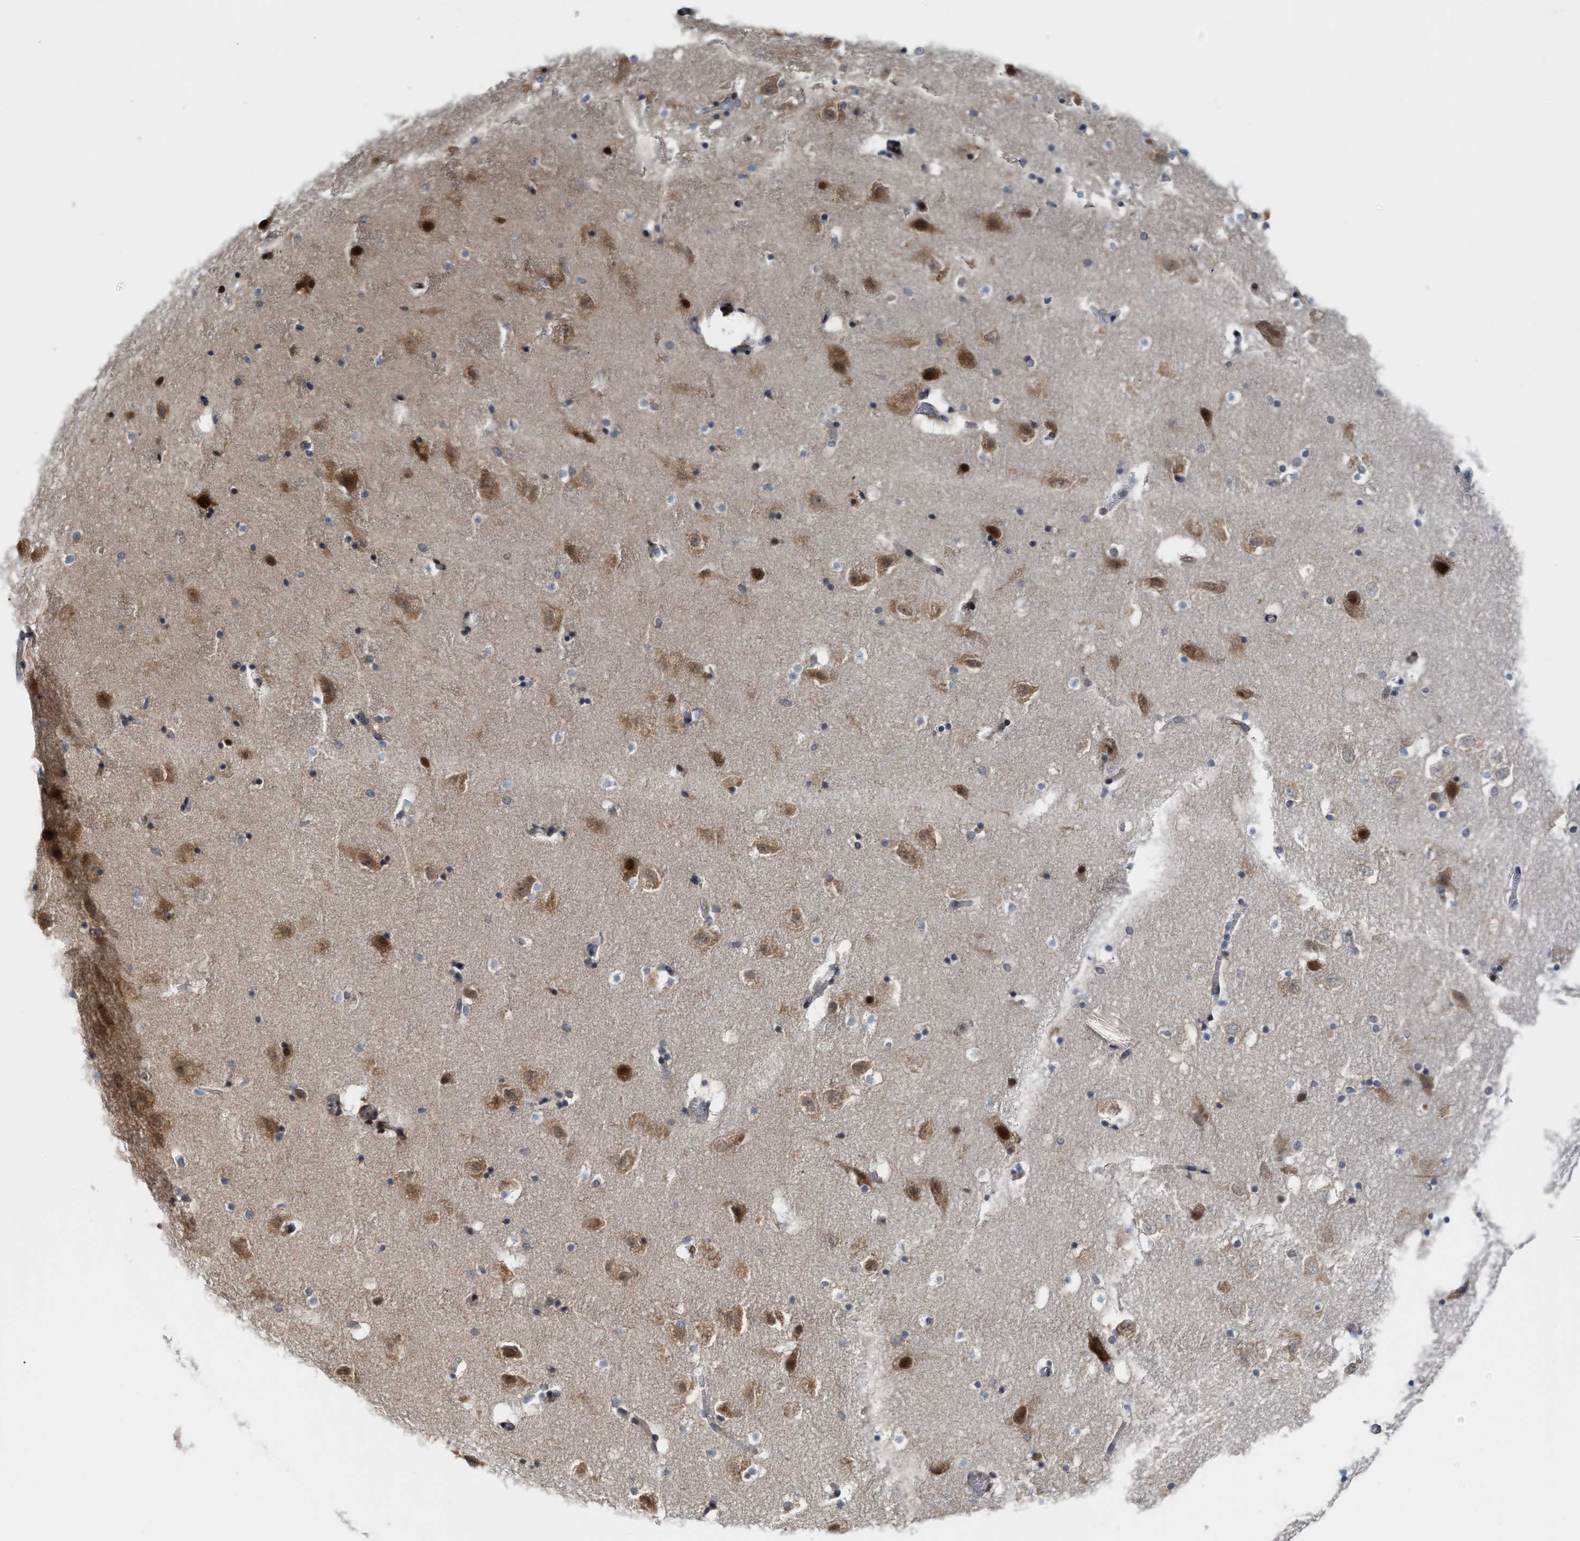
{"staining": {"intensity": "weak", "quantity": "<25%", "location": "cytoplasmic/membranous"}, "tissue": "hippocampus", "cell_type": "Glial cells", "image_type": "normal", "snomed": [{"axis": "morphology", "description": "Normal tissue, NOS"}, {"axis": "topography", "description": "Hippocampus"}], "caption": "The immunohistochemistry histopathology image has no significant expression in glial cells of hippocampus.", "gene": "TCF4", "patient": {"sex": "male", "age": 45}}